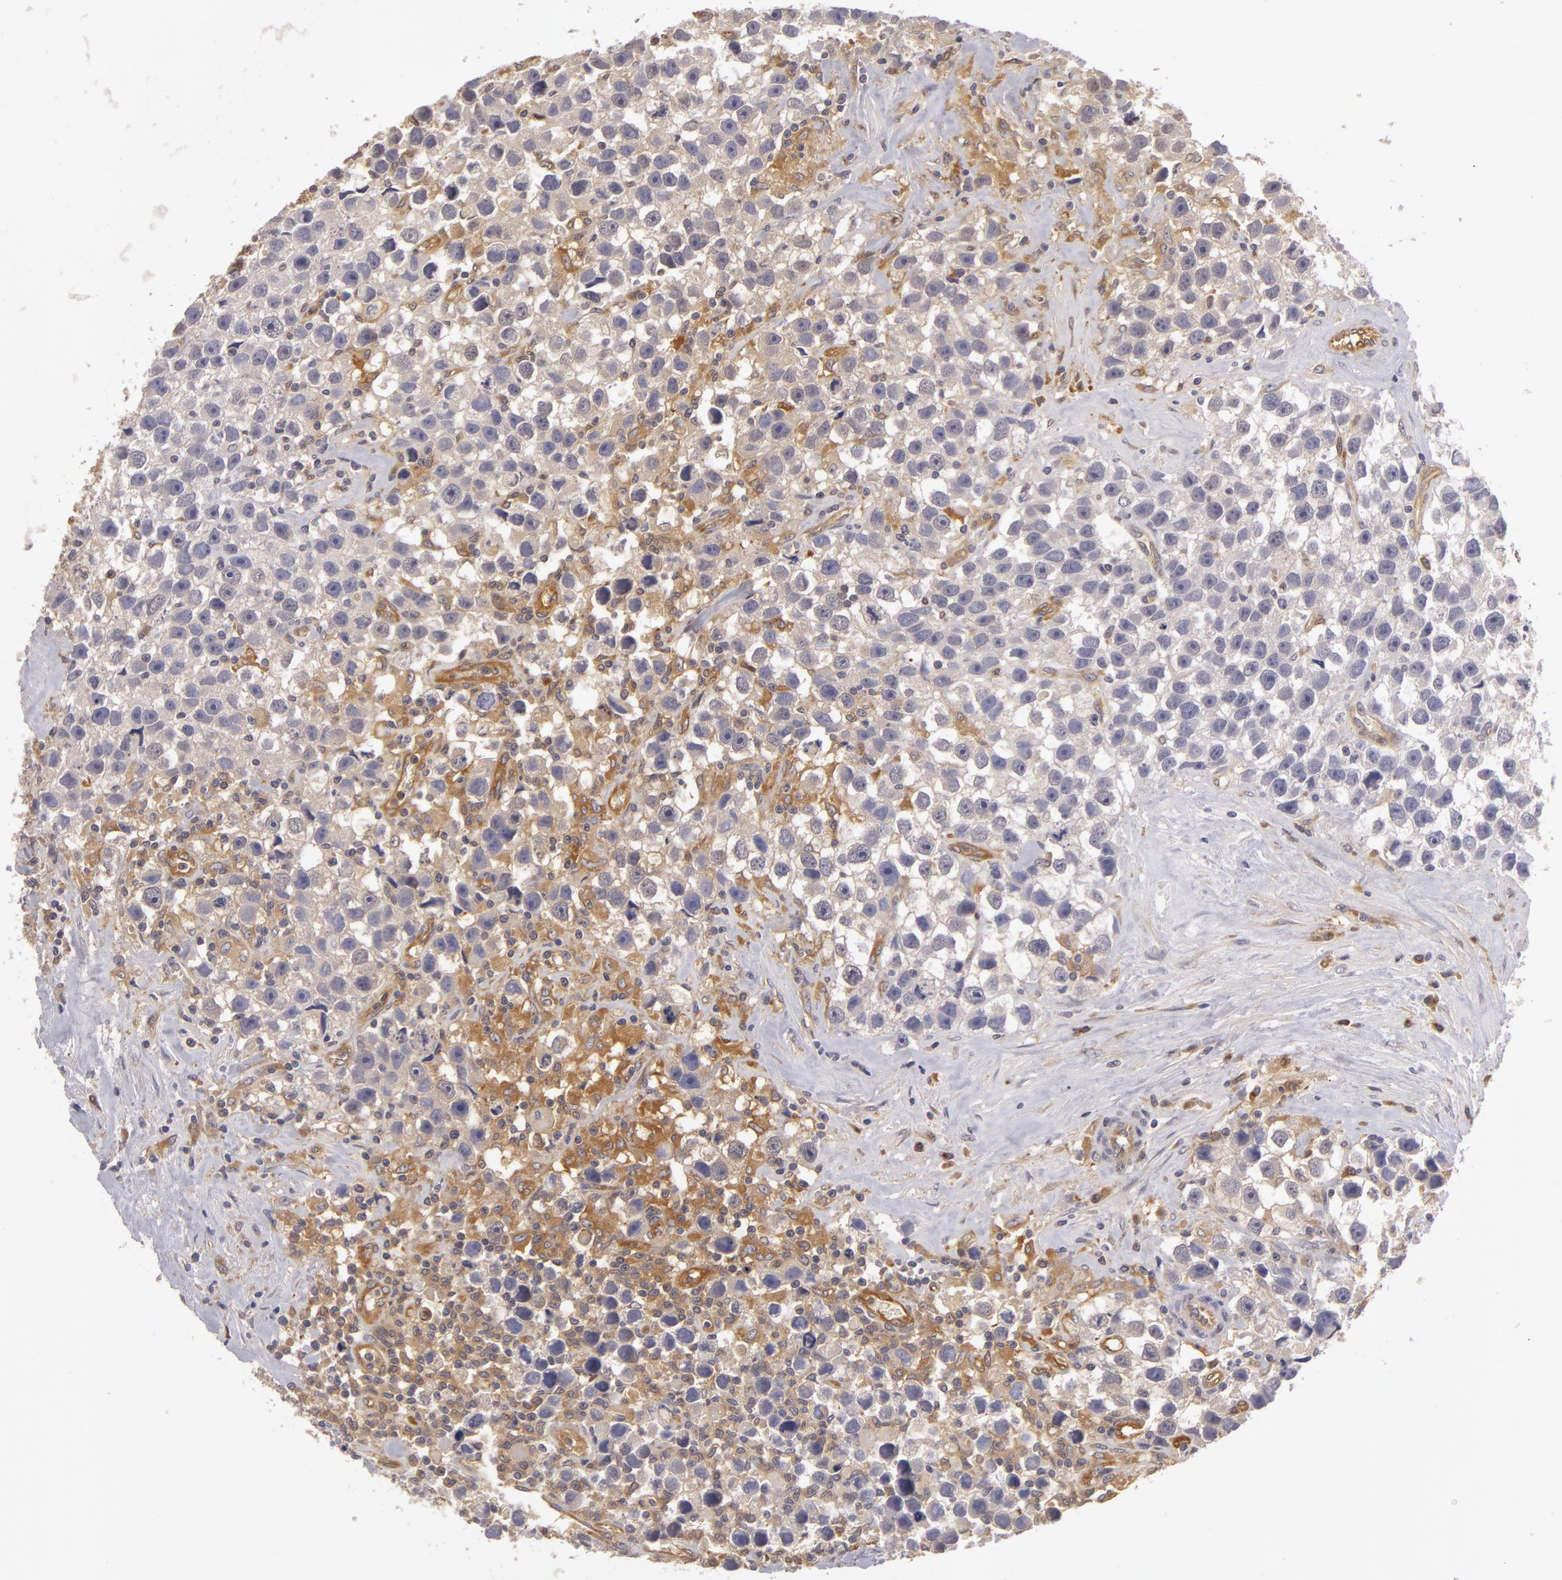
{"staining": {"intensity": "negative", "quantity": "none", "location": "none"}, "tissue": "testis cancer", "cell_type": "Tumor cells", "image_type": "cancer", "snomed": [{"axis": "morphology", "description": "Seminoma, NOS"}, {"axis": "topography", "description": "Testis"}], "caption": "Immunohistochemistry micrograph of neoplastic tissue: seminoma (testis) stained with DAB (3,3'-diaminobenzidine) demonstrates no significant protein expression in tumor cells.", "gene": "ZNF229", "patient": {"sex": "male", "age": 43}}